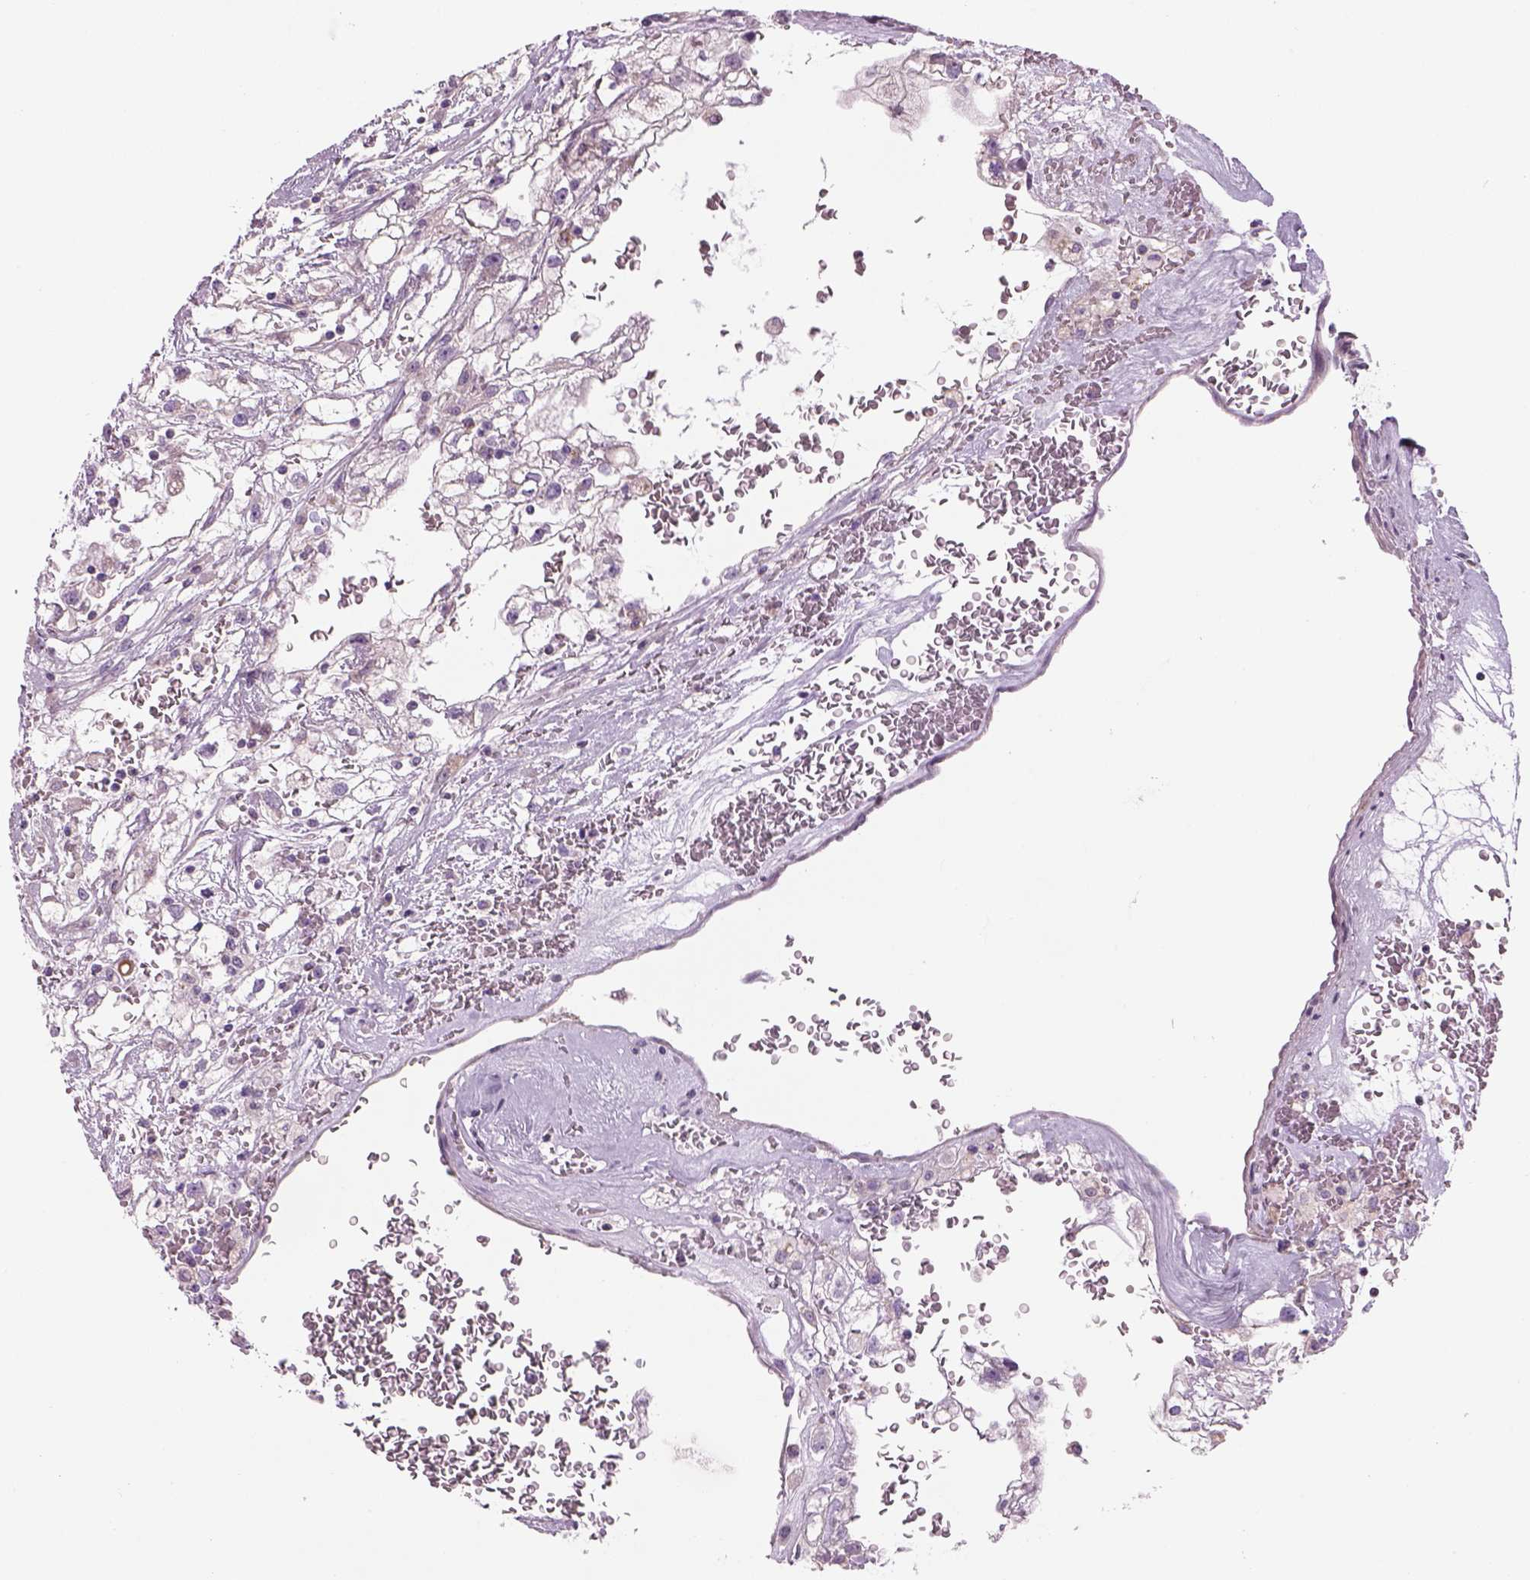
{"staining": {"intensity": "negative", "quantity": "none", "location": "none"}, "tissue": "renal cancer", "cell_type": "Tumor cells", "image_type": "cancer", "snomed": [{"axis": "morphology", "description": "Adenocarcinoma, NOS"}, {"axis": "topography", "description": "Kidney"}], "caption": "An image of renal cancer (adenocarcinoma) stained for a protein displays no brown staining in tumor cells.", "gene": "IFT52", "patient": {"sex": "male", "age": 59}}